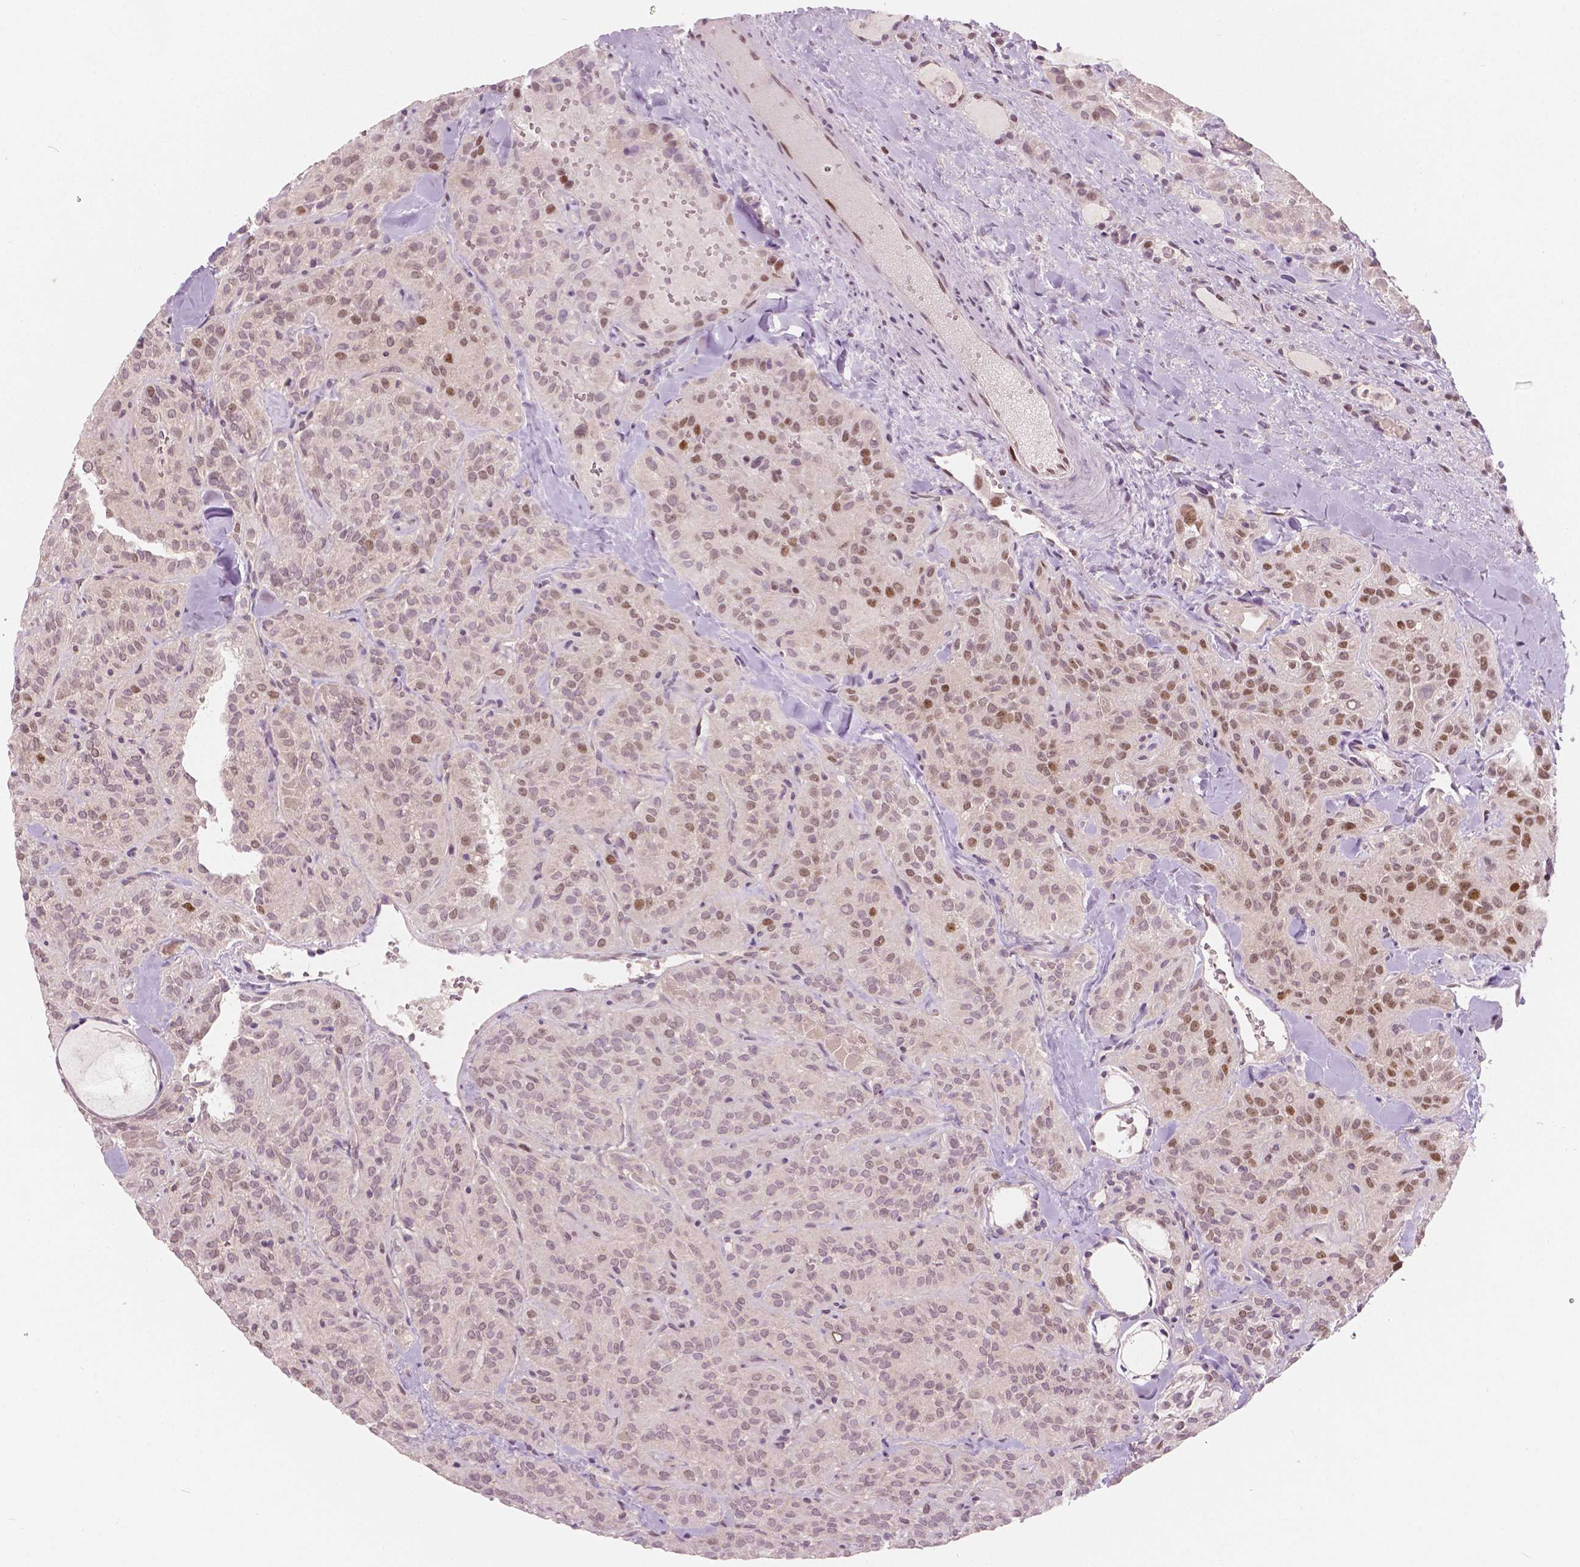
{"staining": {"intensity": "moderate", "quantity": "<25%", "location": "nuclear"}, "tissue": "thyroid cancer", "cell_type": "Tumor cells", "image_type": "cancer", "snomed": [{"axis": "morphology", "description": "Papillary adenocarcinoma, NOS"}, {"axis": "topography", "description": "Thyroid gland"}], "caption": "The image reveals staining of thyroid cancer, revealing moderate nuclear protein expression (brown color) within tumor cells.", "gene": "NSD2", "patient": {"sex": "female", "age": 45}}